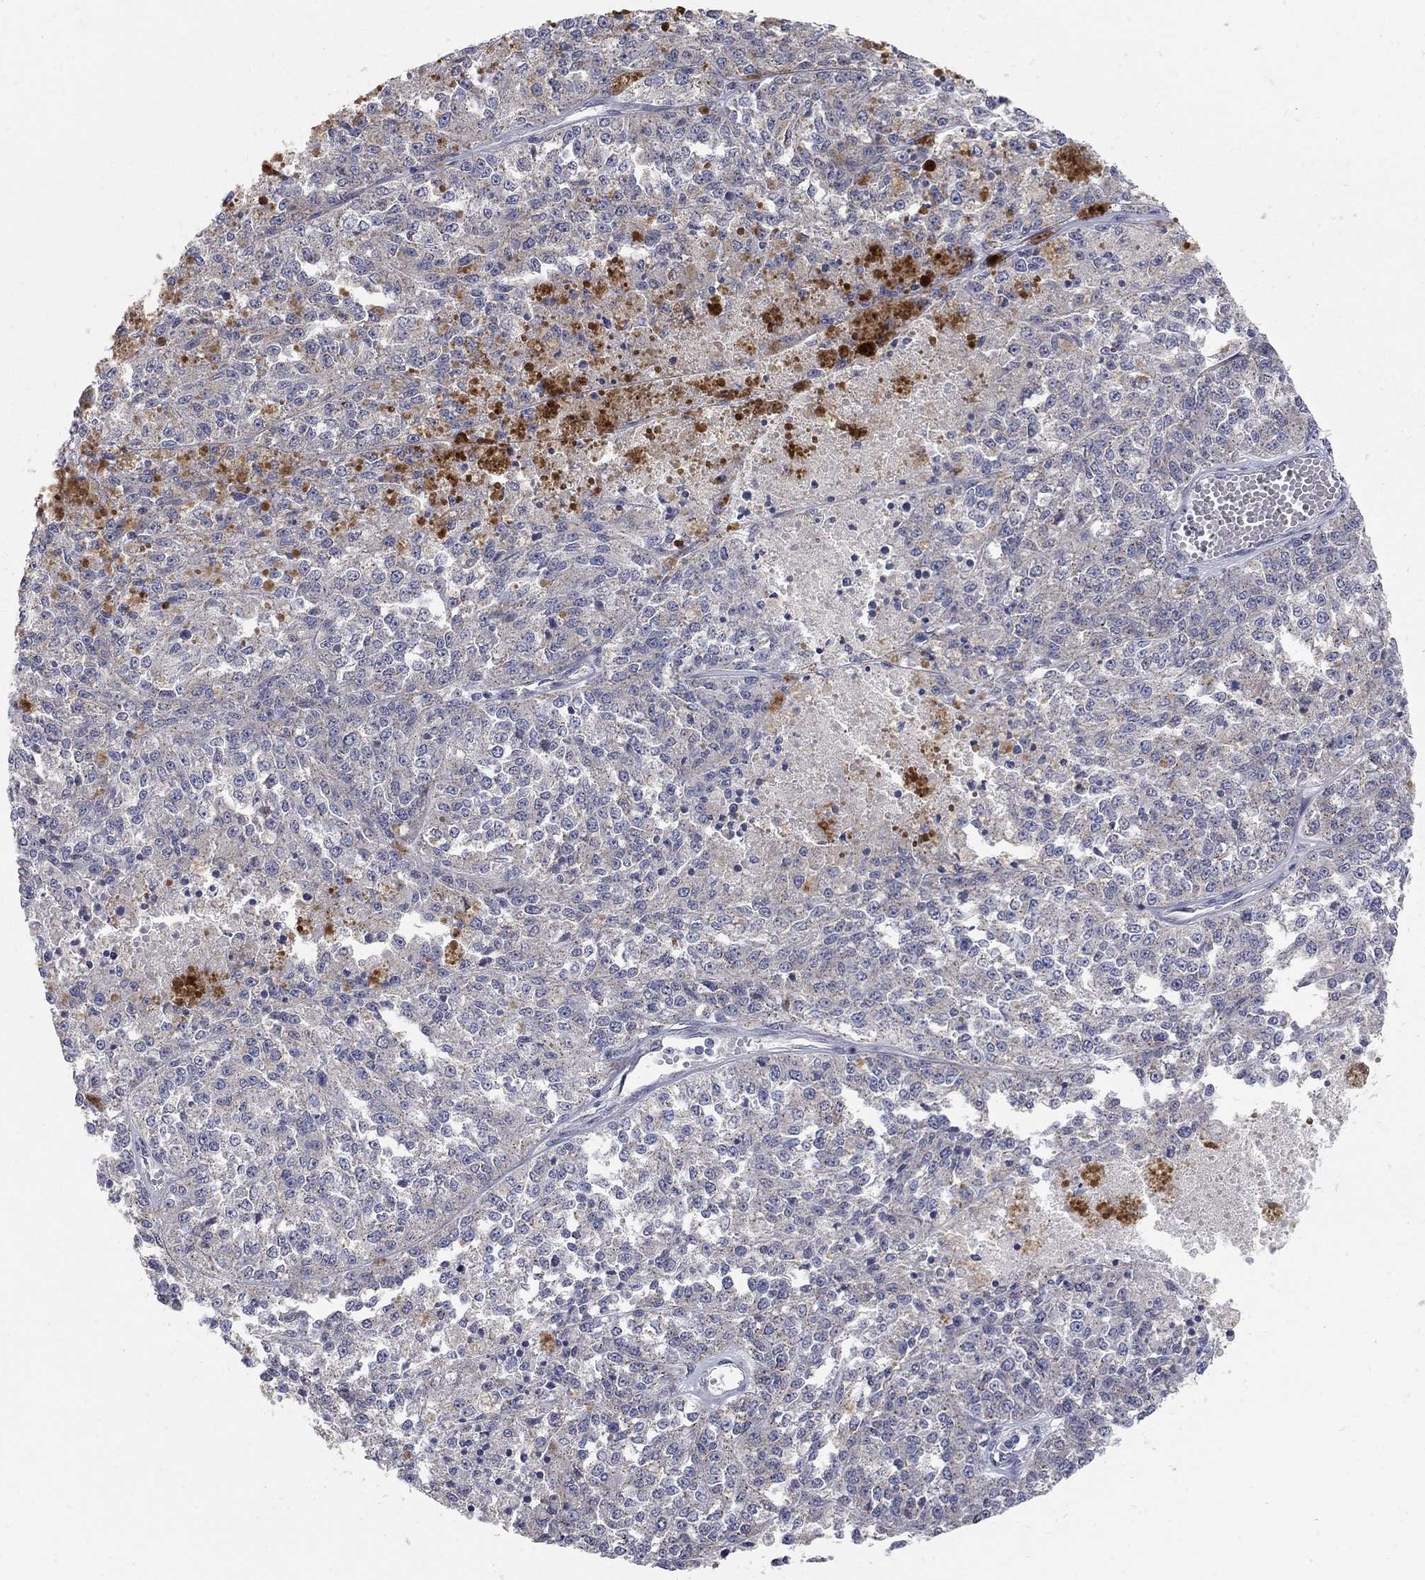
{"staining": {"intensity": "negative", "quantity": "none", "location": "none"}, "tissue": "melanoma", "cell_type": "Tumor cells", "image_type": "cancer", "snomed": [{"axis": "morphology", "description": "Malignant melanoma, Metastatic site"}, {"axis": "topography", "description": "Lymph node"}], "caption": "Malignant melanoma (metastatic site) was stained to show a protein in brown. There is no significant staining in tumor cells. Brightfield microscopy of immunohistochemistry stained with DAB (3,3'-diaminobenzidine) (brown) and hematoxylin (blue), captured at high magnification.", "gene": "PANK3", "patient": {"sex": "female", "age": 64}}